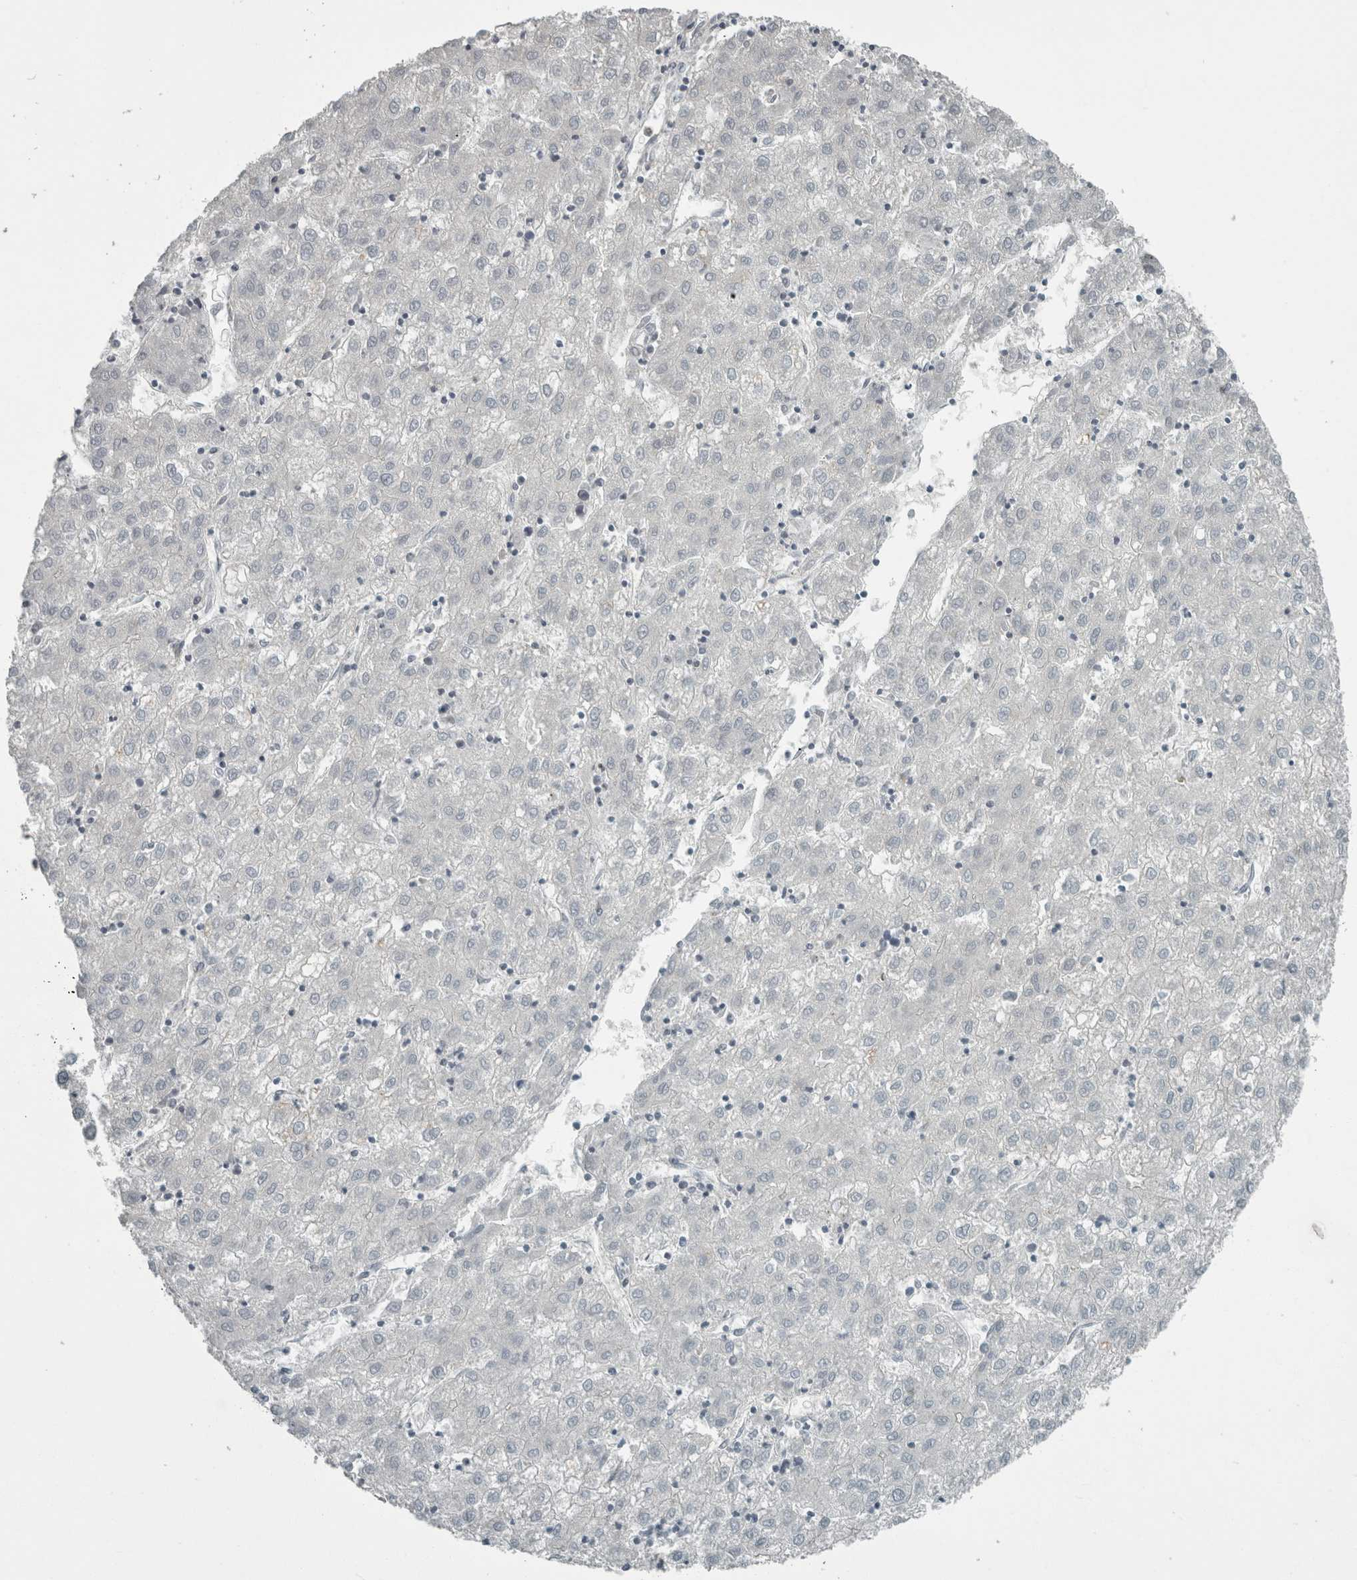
{"staining": {"intensity": "negative", "quantity": "none", "location": "none"}, "tissue": "liver cancer", "cell_type": "Tumor cells", "image_type": "cancer", "snomed": [{"axis": "morphology", "description": "Carcinoma, Hepatocellular, NOS"}, {"axis": "topography", "description": "Liver"}], "caption": "Human hepatocellular carcinoma (liver) stained for a protein using immunohistochemistry exhibits no expression in tumor cells.", "gene": "KIF1C", "patient": {"sex": "male", "age": 72}}